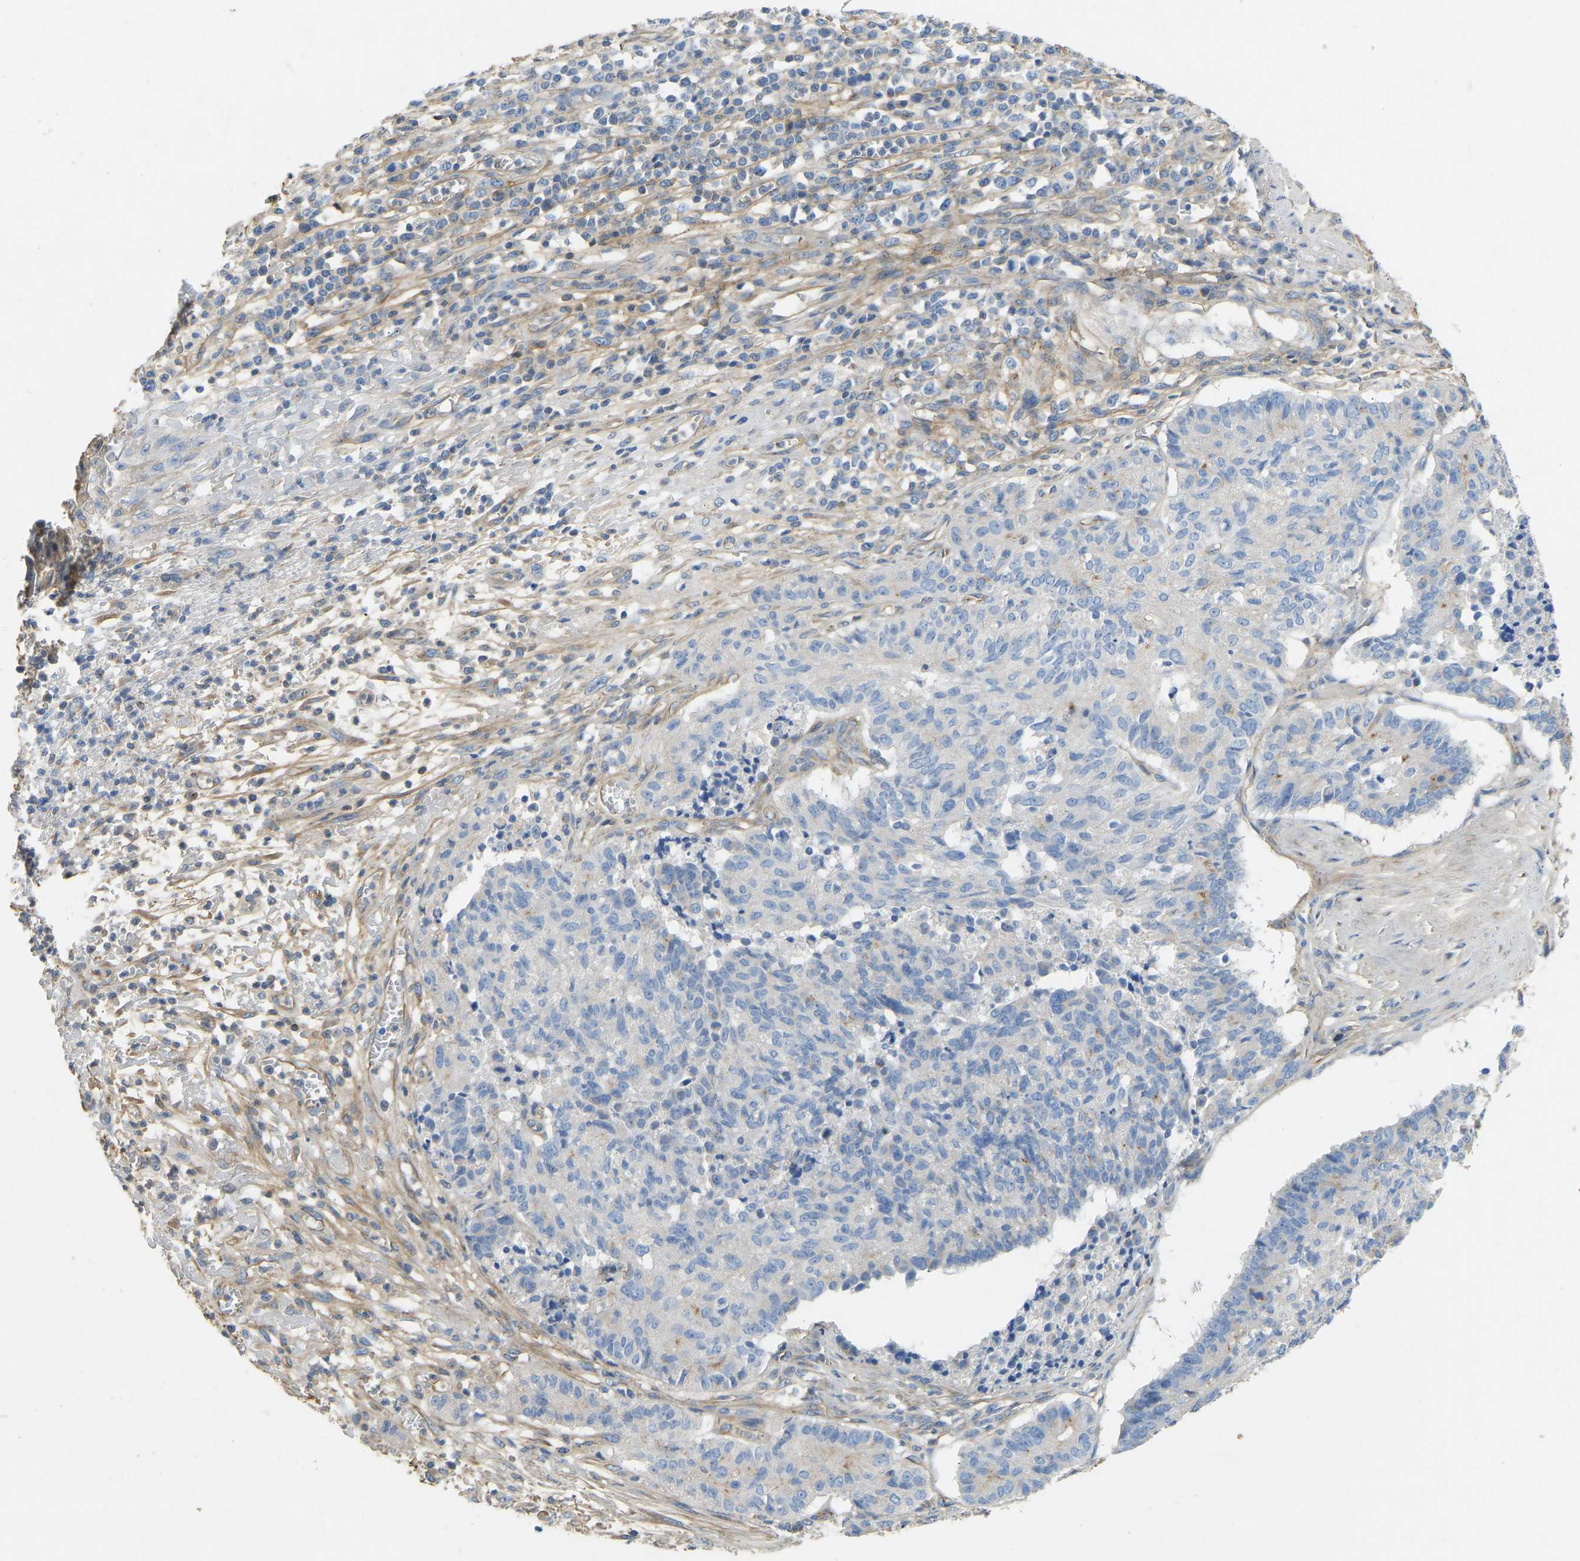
{"staining": {"intensity": "negative", "quantity": "none", "location": "none"}, "tissue": "cervical cancer", "cell_type": "Tumor cells", "image_type": "cancer", "snomed": [{"axis": "morphology", "description": "Squamous cell carcinoma, NOS"}, {"axis": "topography", "description": "Cervix"}], "caption": "DAB immunohistochemical staining of squamous cell carcinoma (cervical) shows no significant staining in tumor cells.", "gene": "TECTA", "patient": {"sex": "female", "age": 35}}